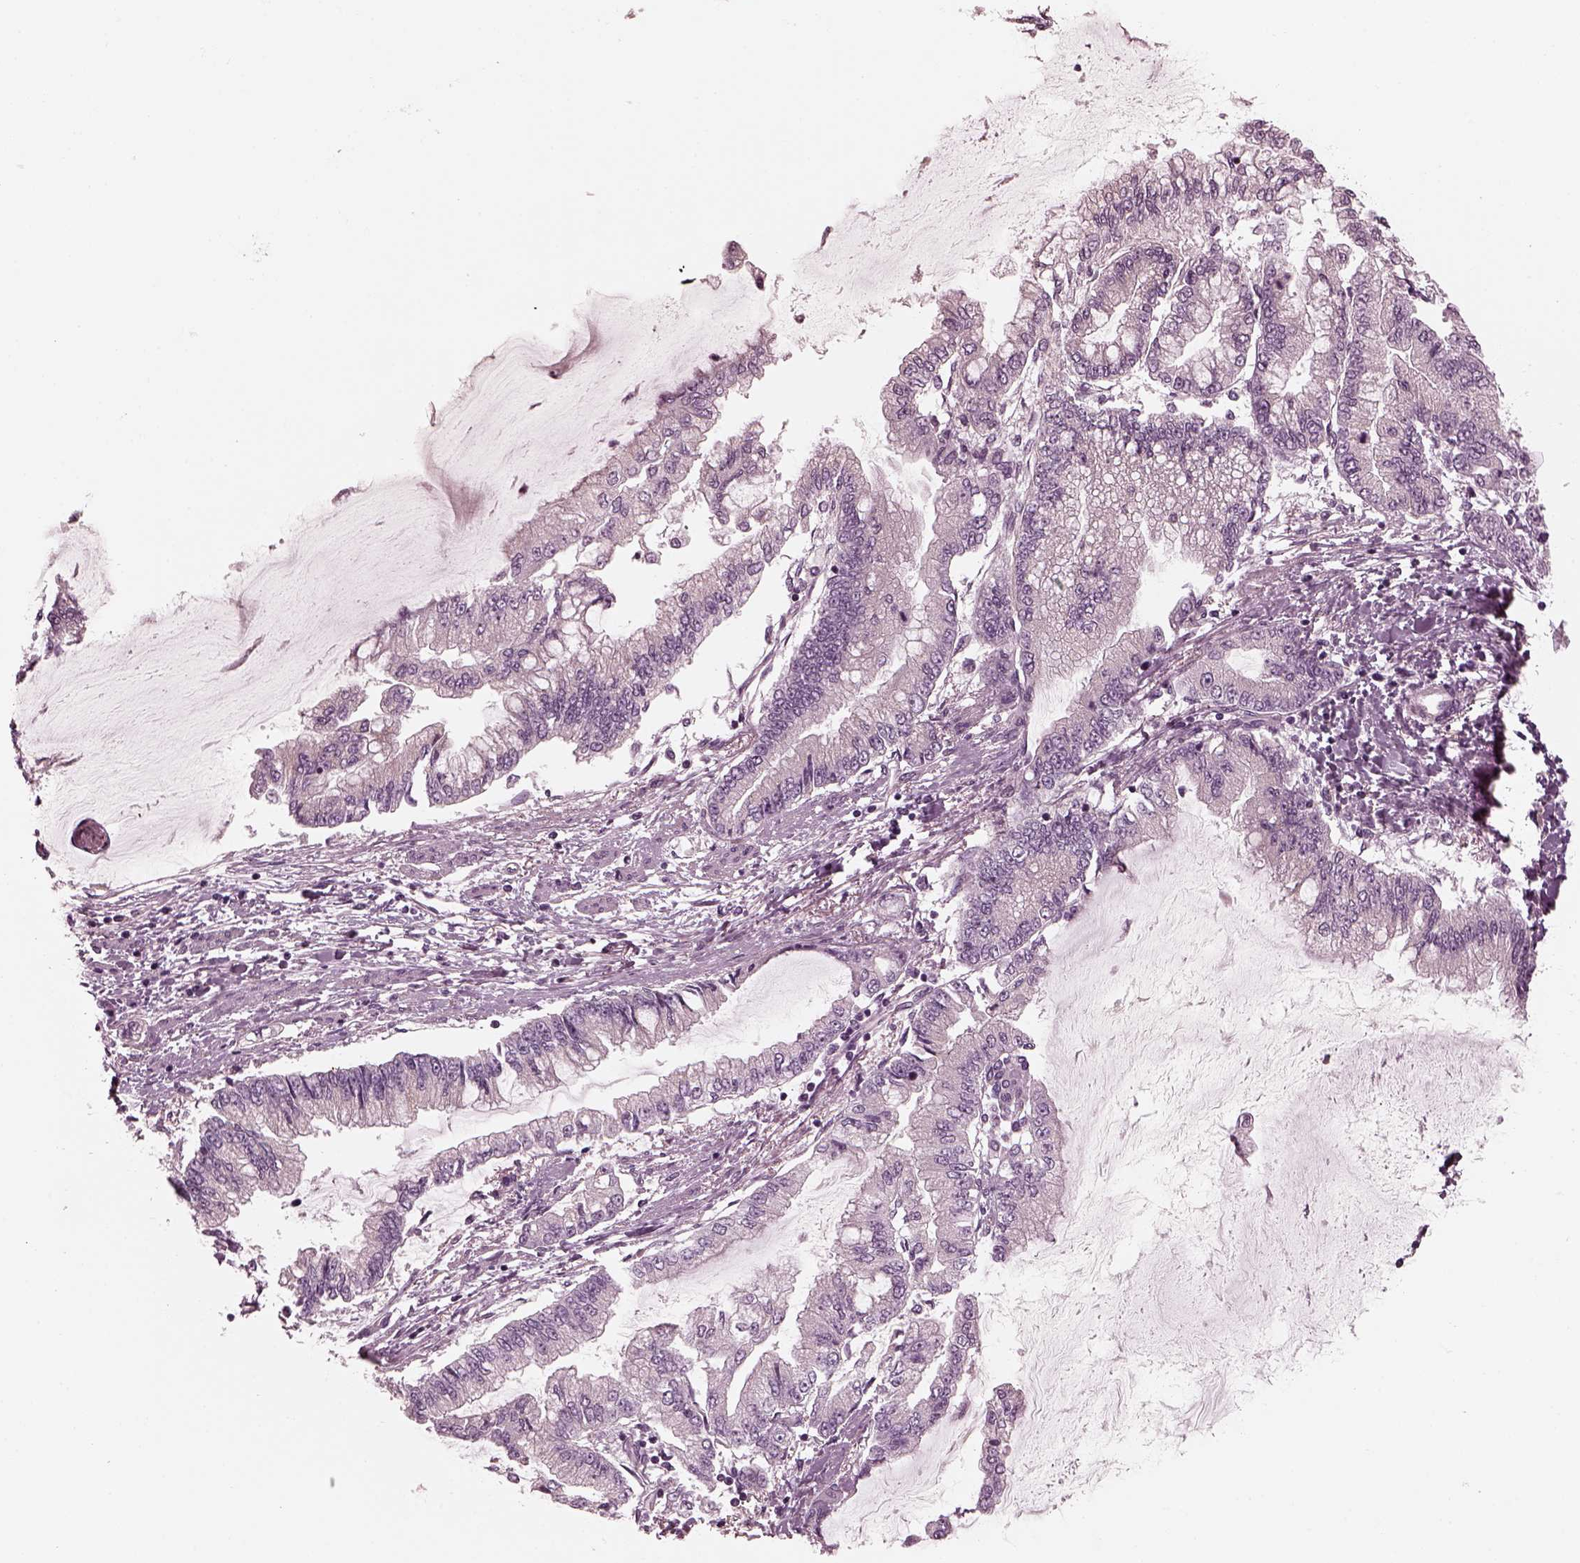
{"staining": {"intensity": "negative", "quantity": "none", "location": "none"}, "tissue": "stomach cancer", "cell_type": "Tumor cells", "image_type": "cancer", "snomed": [{"axis": "morphology", "description": "Adenocarcinoma, NOS"}, {"axis": "topography", "description": "Stomach, upper"}], "caption": "This is a micrograph of immunohistochemistry staining of stomach cancer (adenocarcinoma), which shows no staining in tumor cells. Brightfield microscopy of immunohistochemistry stained with DAB (3,3'-diaminobenzidine) (brown) and hematoxylin (blue), captured at high magnification.", "gene": "KIF6", "patient": {"sex": "female", "age": 74}}